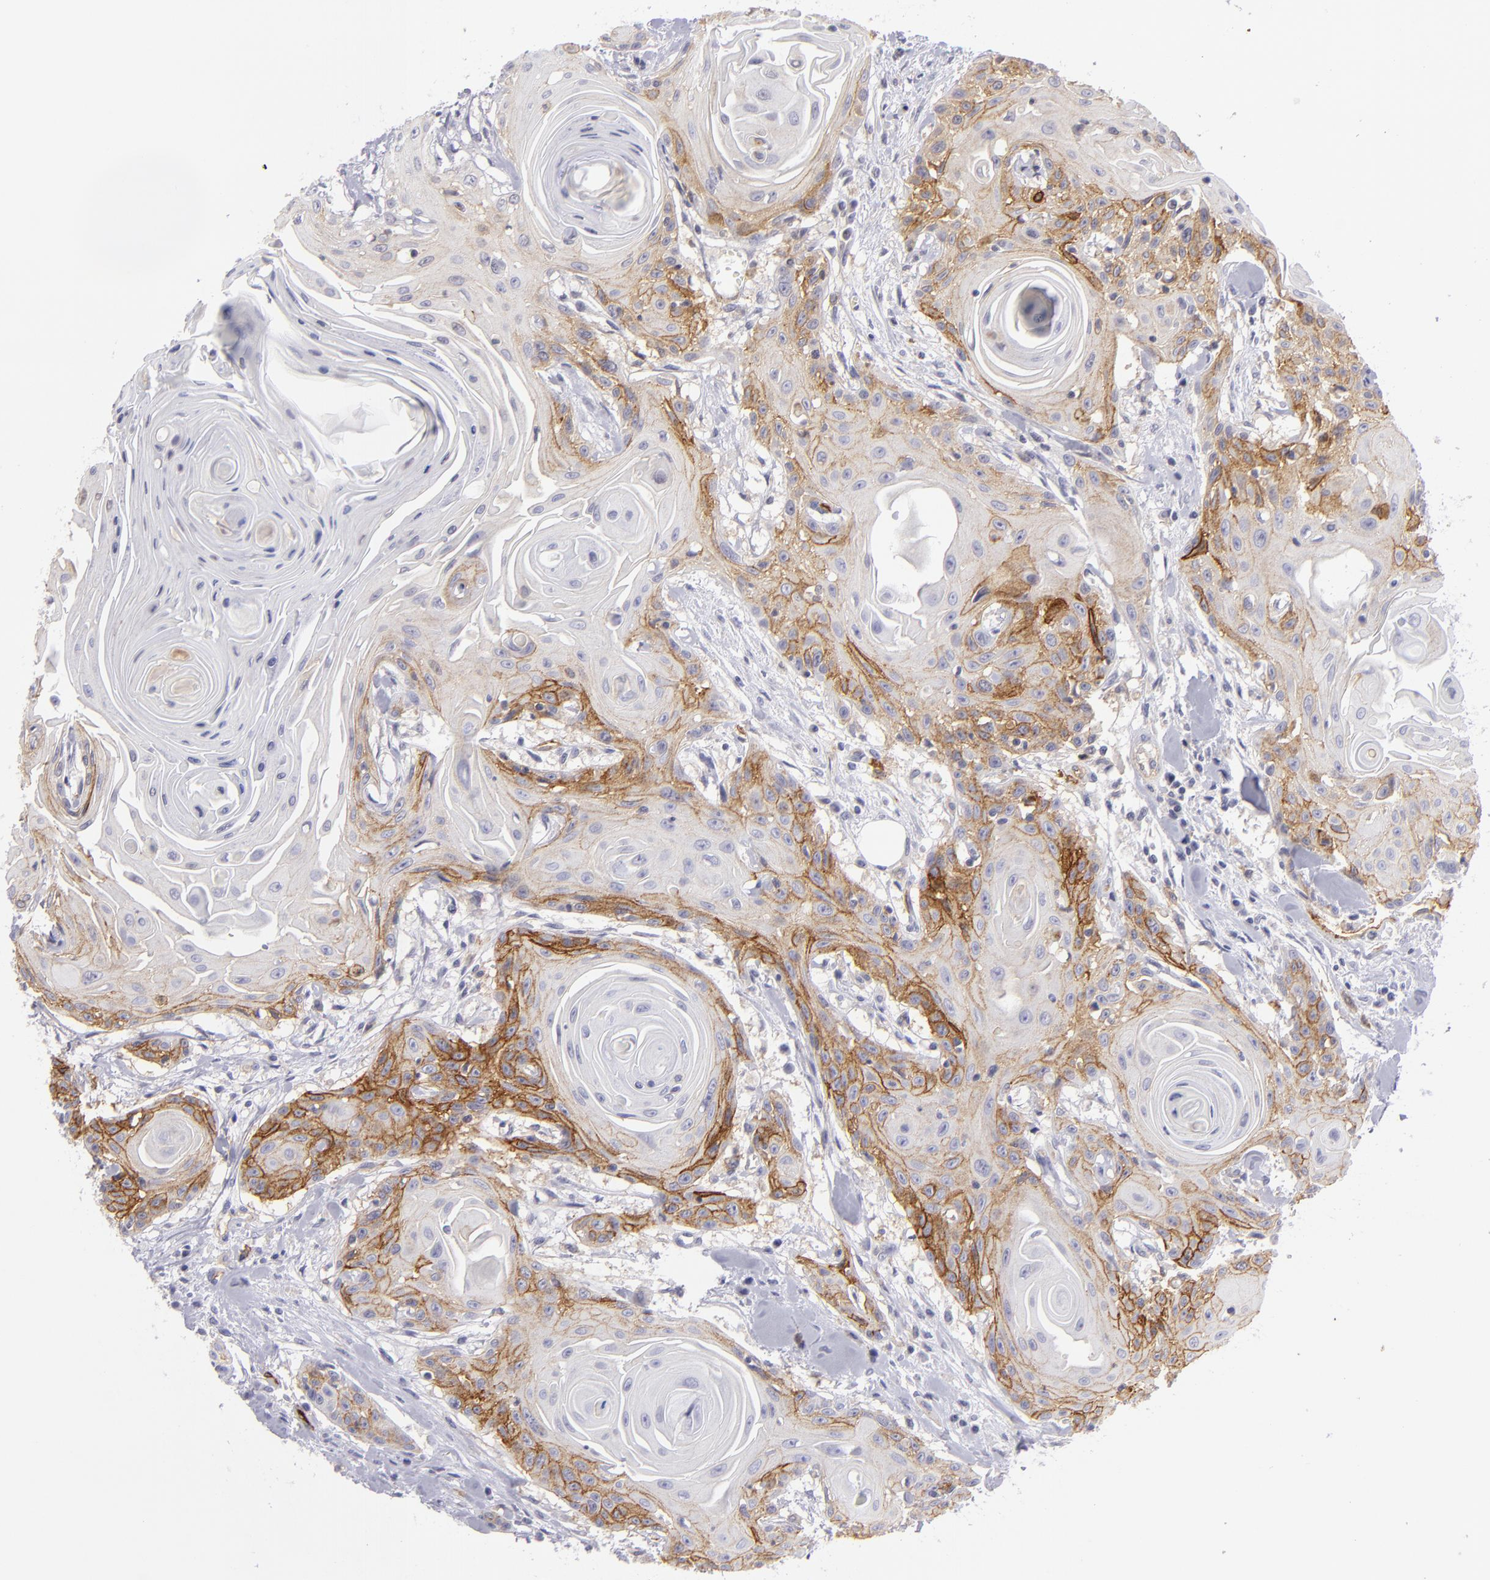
{"staining": {"intensity": "moderate", "quantity": "25%-75%", "location": "cytoplasmic/membranous"}, "tissue": "head and neck cancer", "cell_type": "Tumor cells", "image_type": "cancer", "snomed": [{"axis": "morphology", "description": "Squamous cell carcinoma, NOS"}, {"axis": "morphology", "description": "Squamous cell carcinoma, metastatic, NOS"}, {"axis": "topography", "description": "Lymph node"}, {"axis": "topography", "description": "Salivary gland"}, {"axis": "topography", "description": "Head-Neck"}], "caption": "Head and neck cancer stained for a protein (brown) exhibits moderate cytoplasmic/membranous positive staining in about 25%-75% of tumor cells.", "gene": "THBD", "patient": {"sex": "female", "age": 74}}